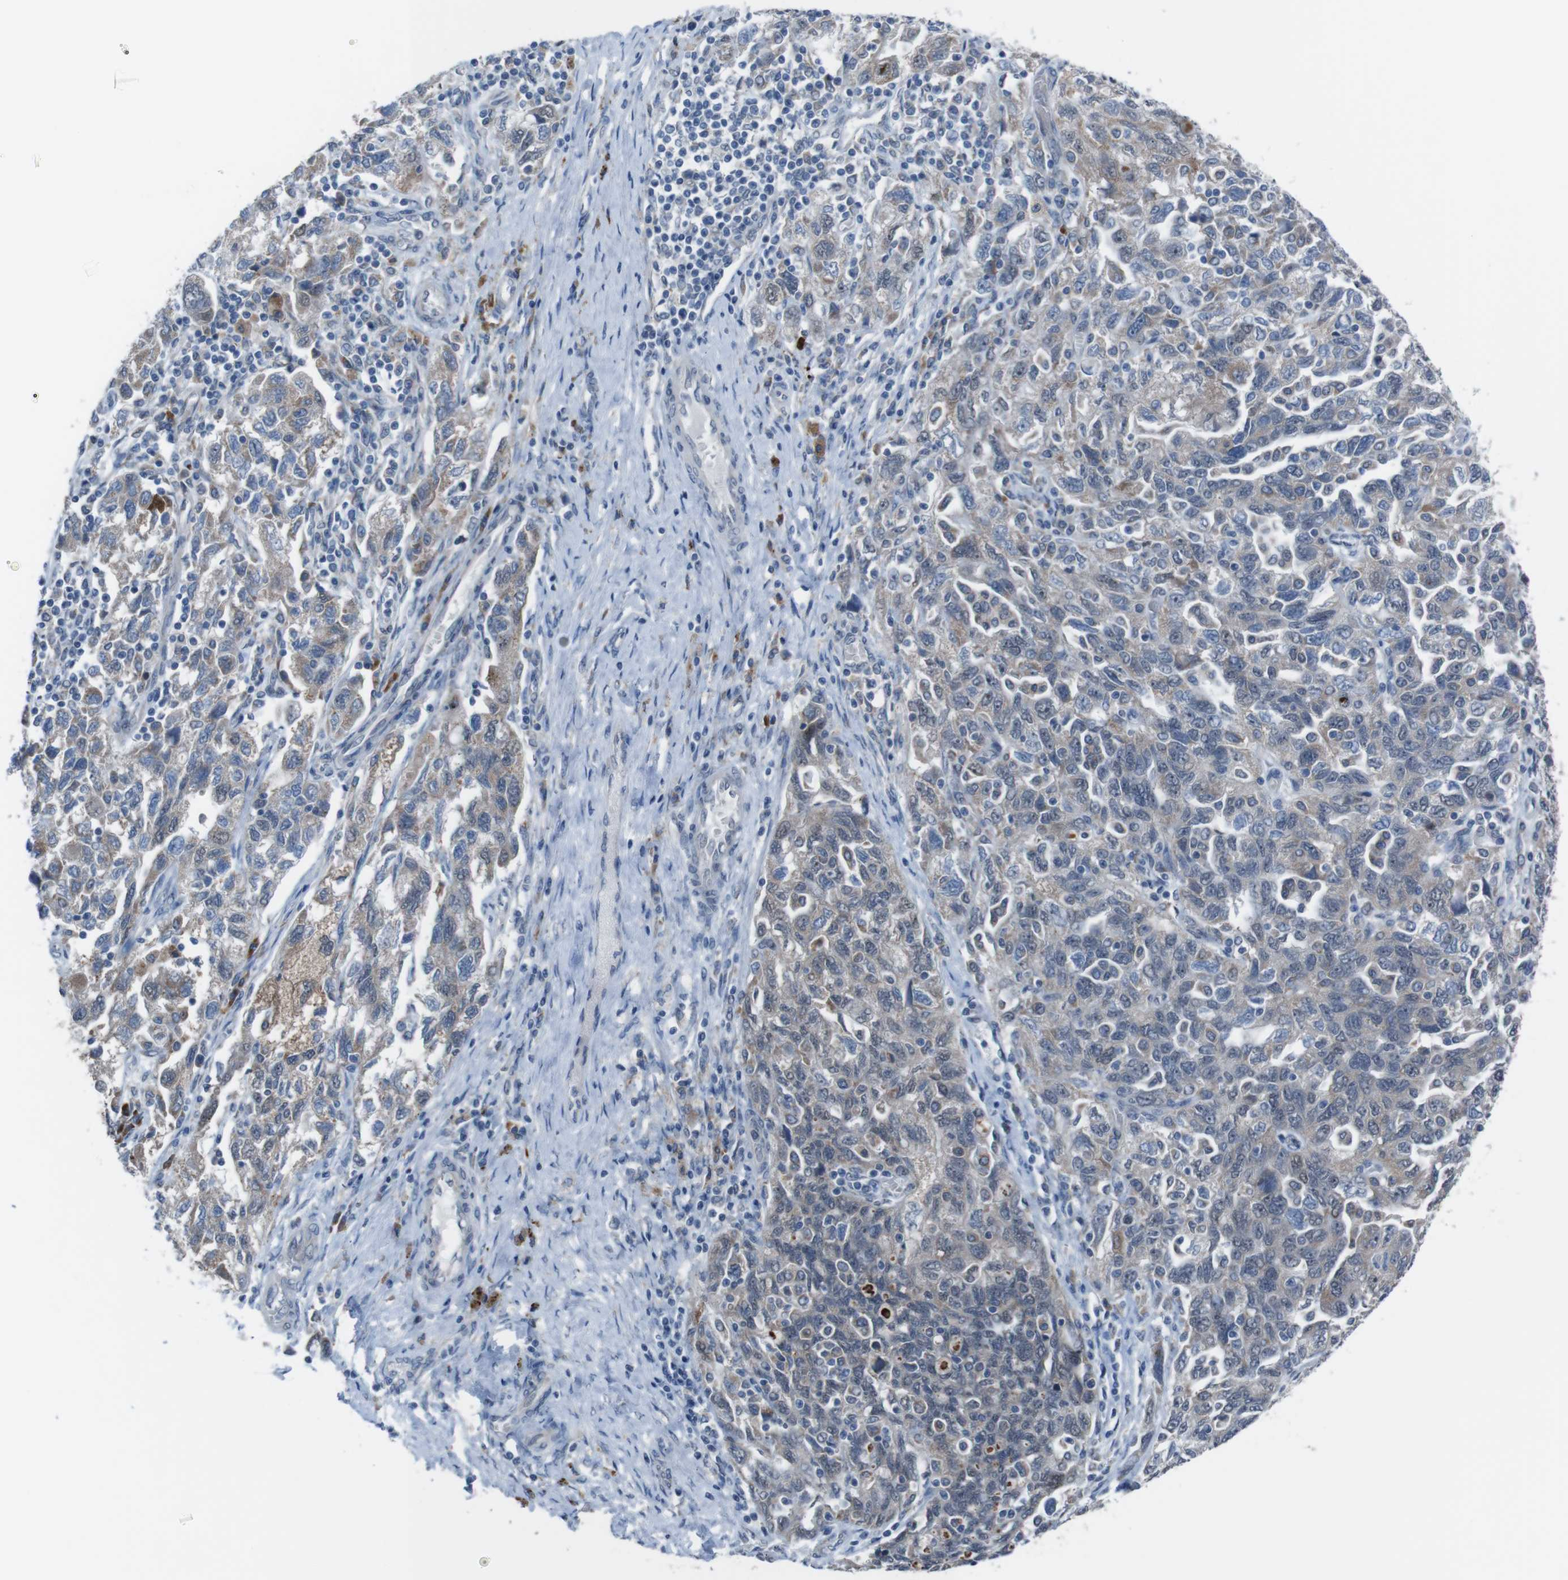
{"staining": {"intensity": "weak", "quantity": ">75%", "location": "cytoplasmic/membranous"}, "tissue": "ovarian cancer", "cell_type": "Tumor cells", "image_type": "cancer", "snomed": [{"axis": "morphology", "description": "Carcinoma, NOS"}, {"axis": "morphology", "description": "Cystadenocarcinoma, serous, NOS"}, {"axis": "topography", "description": "Ovary"}], "caption": "Immunohistochemical staining of human ovarian serous cystadenocarcinoma demonstrates low levels of weak cytoplasmic/membranous protein positivity in about >75% of tumor cells. The staining was performed using DAB (3,3'-diaminobenzidine) to visualize the protein expression in brown, while the nuclei were stained in blue with hematoxylin (Magnification: 20x).", "gene": "CDH22", "patient": {"sex": "female", "age": 69}}